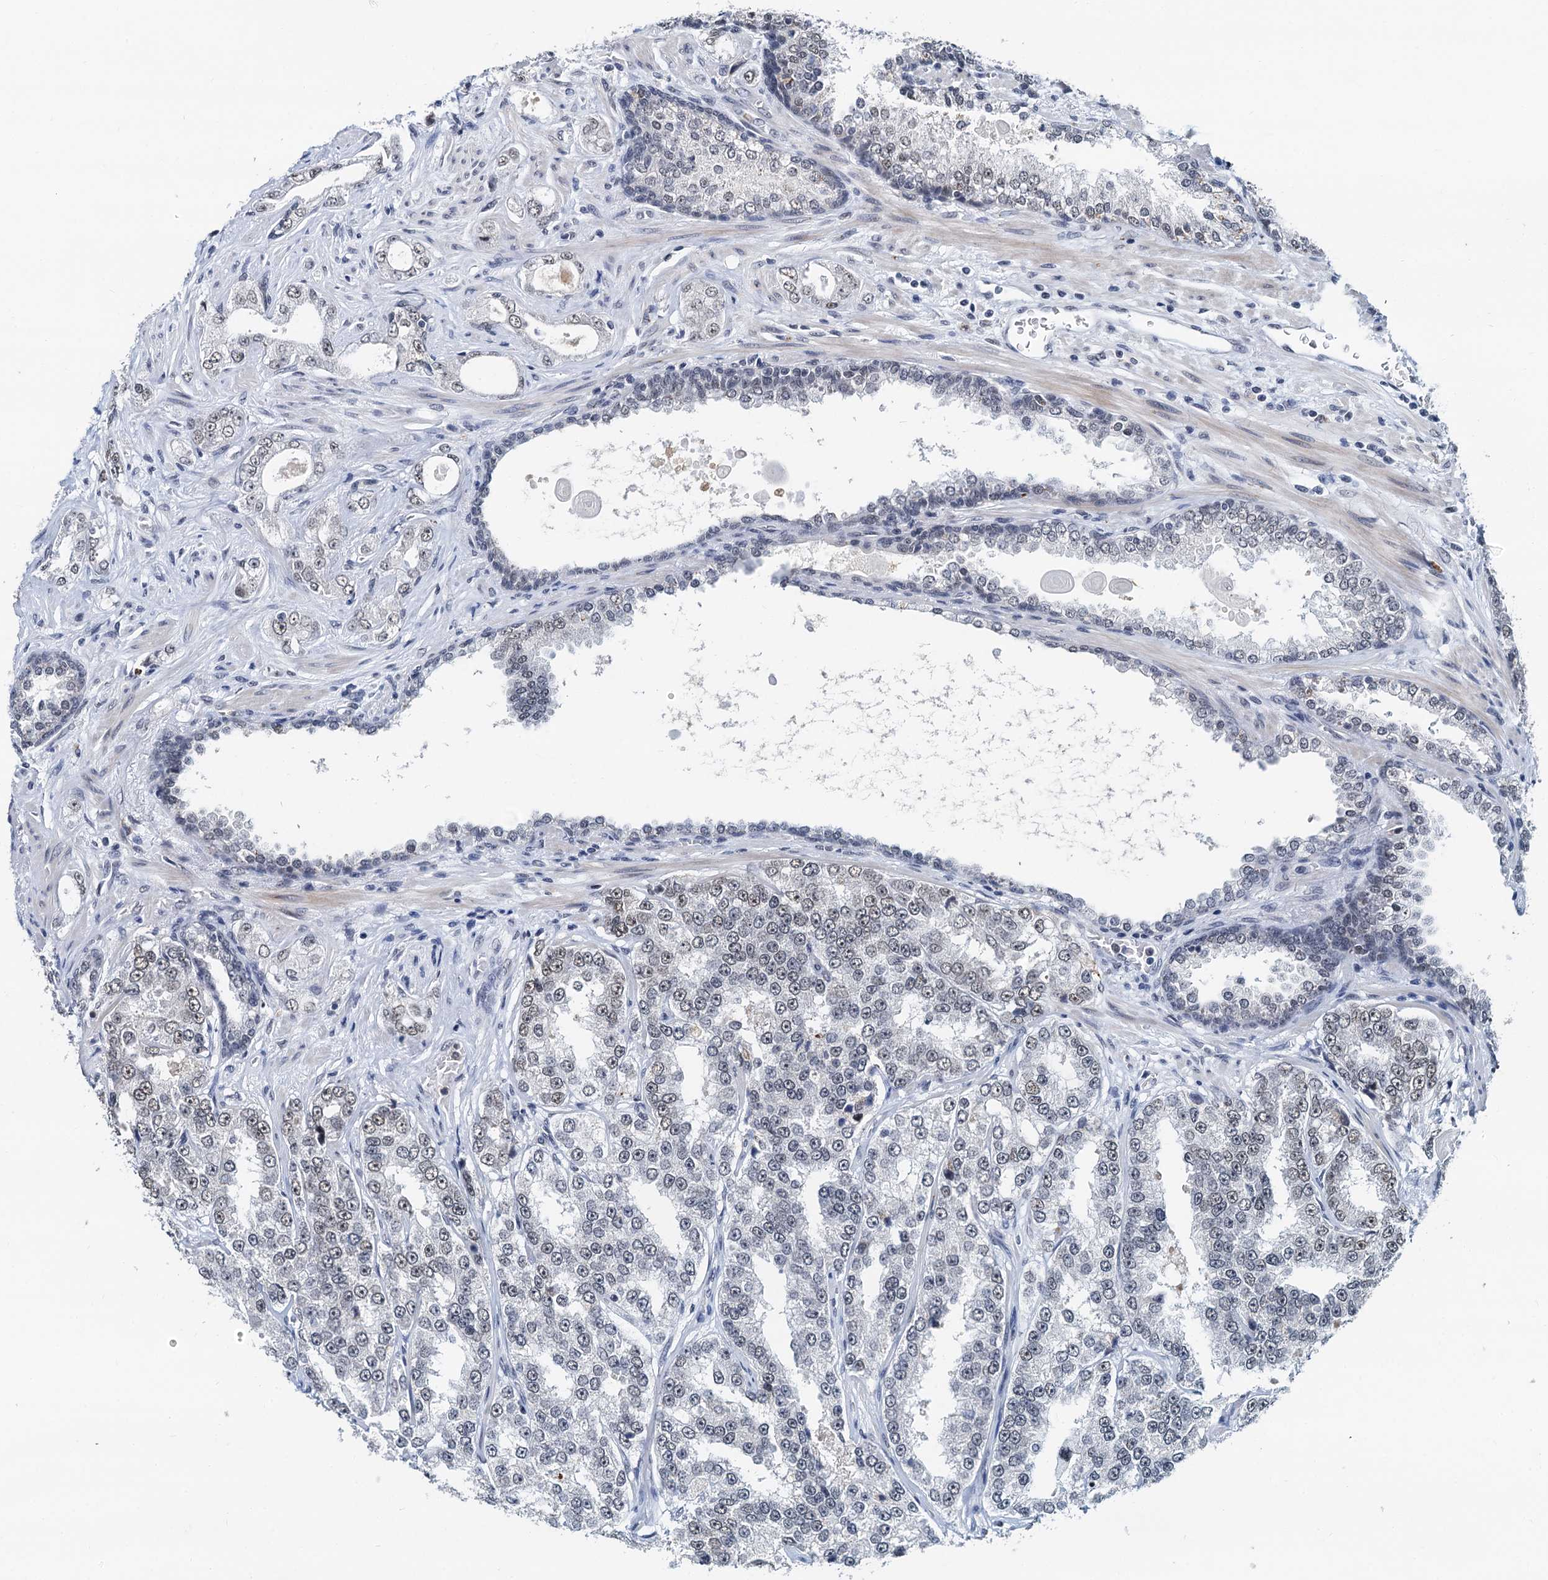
{"staining": {"intensity": "weak", "quantity": "25%-75%", "location": "nuclear"}, "tissue": "prostate cancer", "cell_type": "Tumor cells", "image_type": "cancer", "snomed": [{"axis": "morphology", "description": "Normal tissue, NOS"}, {"axis": "morphology", "description": "Adenocarcinoma, High grade"}, {"axis": "topography", "description": "Prostate"}], "caption": "This photomicrograph demonstrates immunohistochemistry (IHC) staining of prostate cancer, with low weak nuclear expression in about 25%-75% of tumor cells.", "gene": "SNRPD1", "patient": {"sex": "male", "age": 83}}